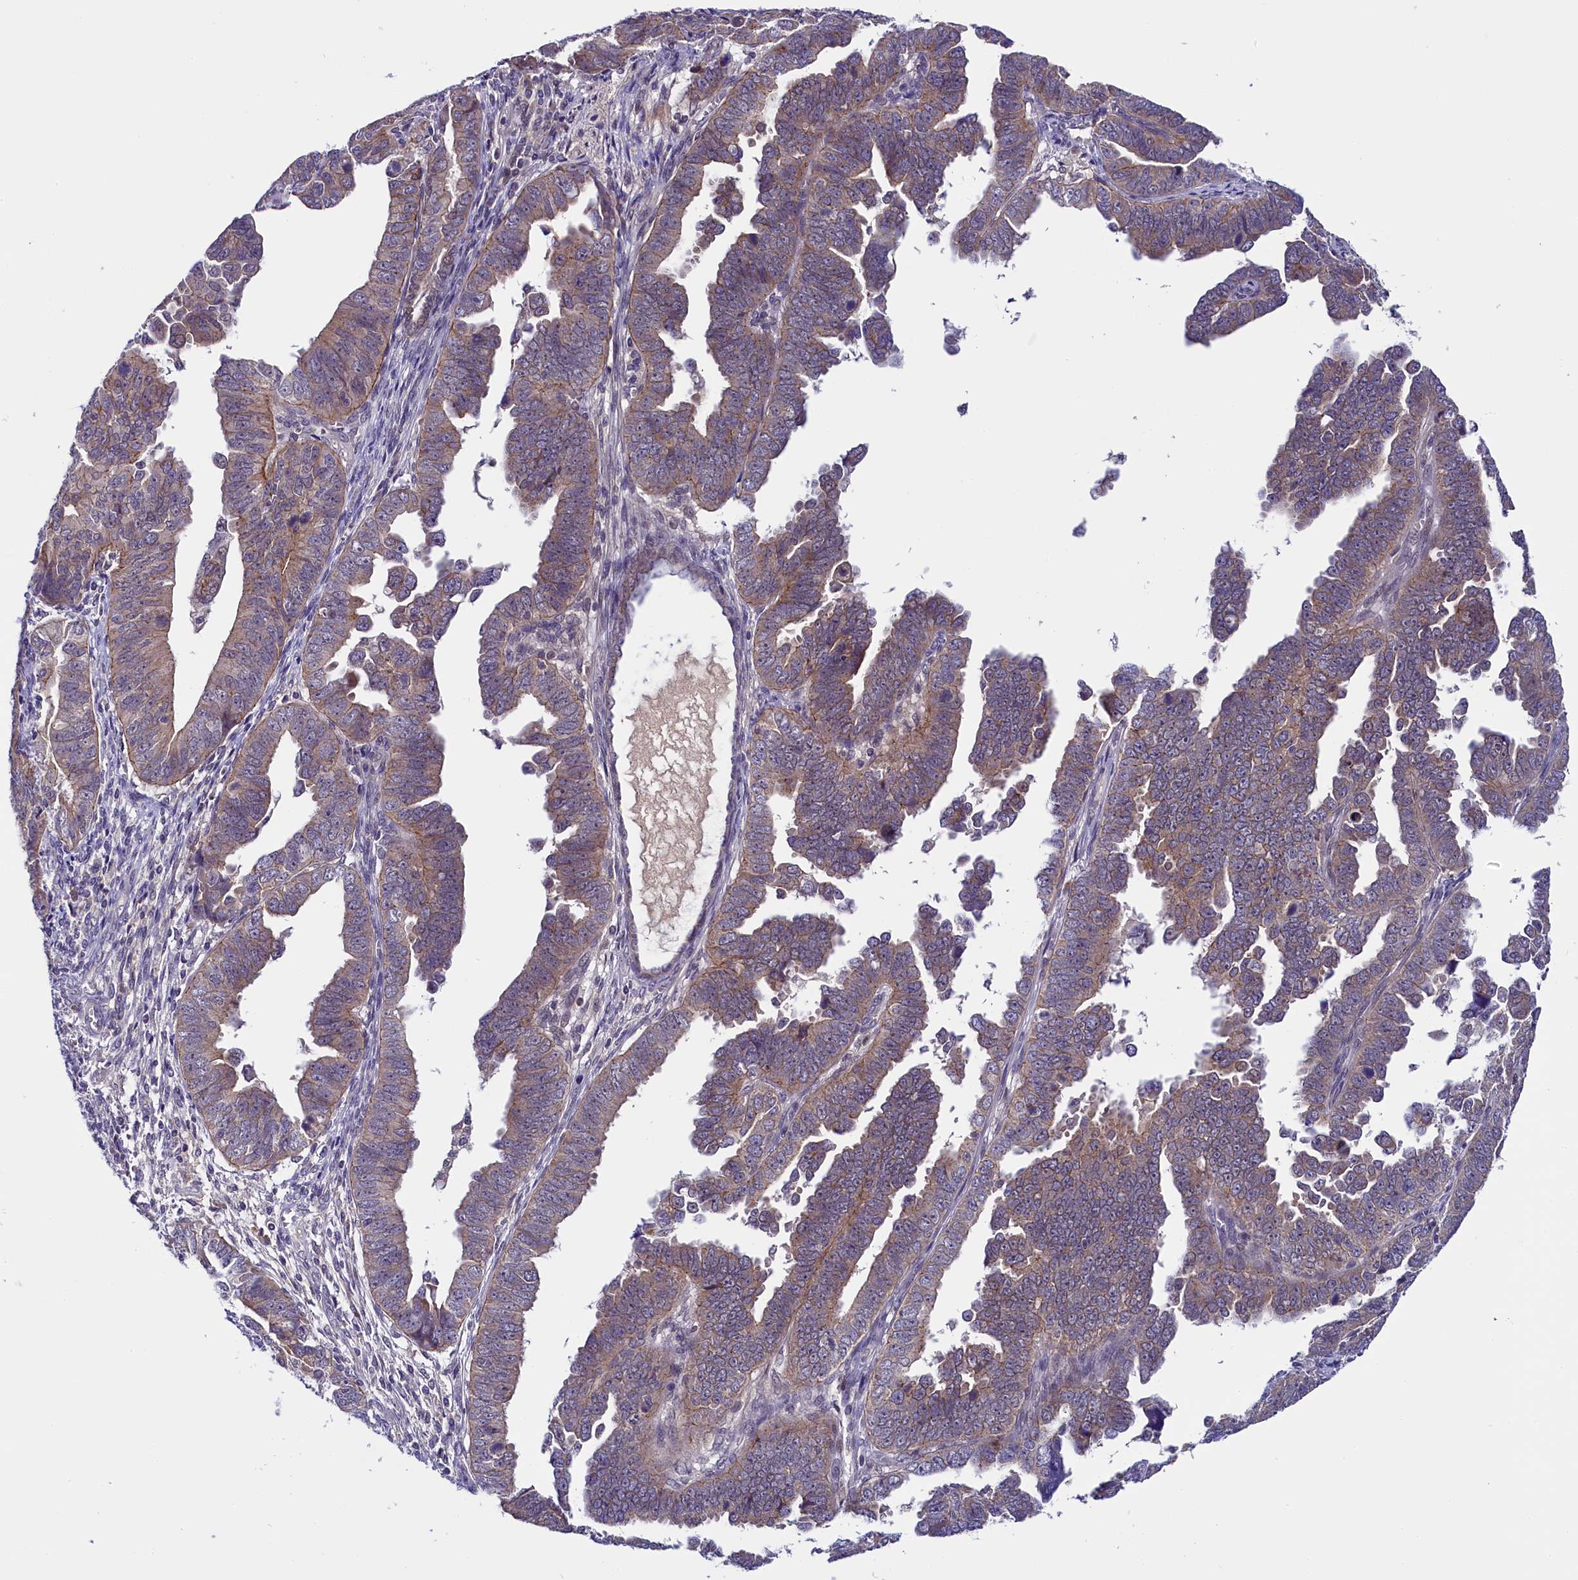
{"staining": {"intensity": "moderate", "quantity": "25%-75%", "location": "cytoplasmic/membranous"}, "tissue": "endometrial cancer", "cell_type": "Tumor cells", "image_type": "cancer", "snomed": [{"axis": "morphology", "description": "Adenocarcinoma, NOS"}, {"axis": "topography", "description": "Endometrium"}], "caption": "Protein expression analysis of human adenocarcinoma (endometrial) reveals moderate cytoplasmic/membranous staining in approximately 25%-75% of tumor cells.", "gene": "ENKD1", "patient": {"sex": "female", "age": 75}}